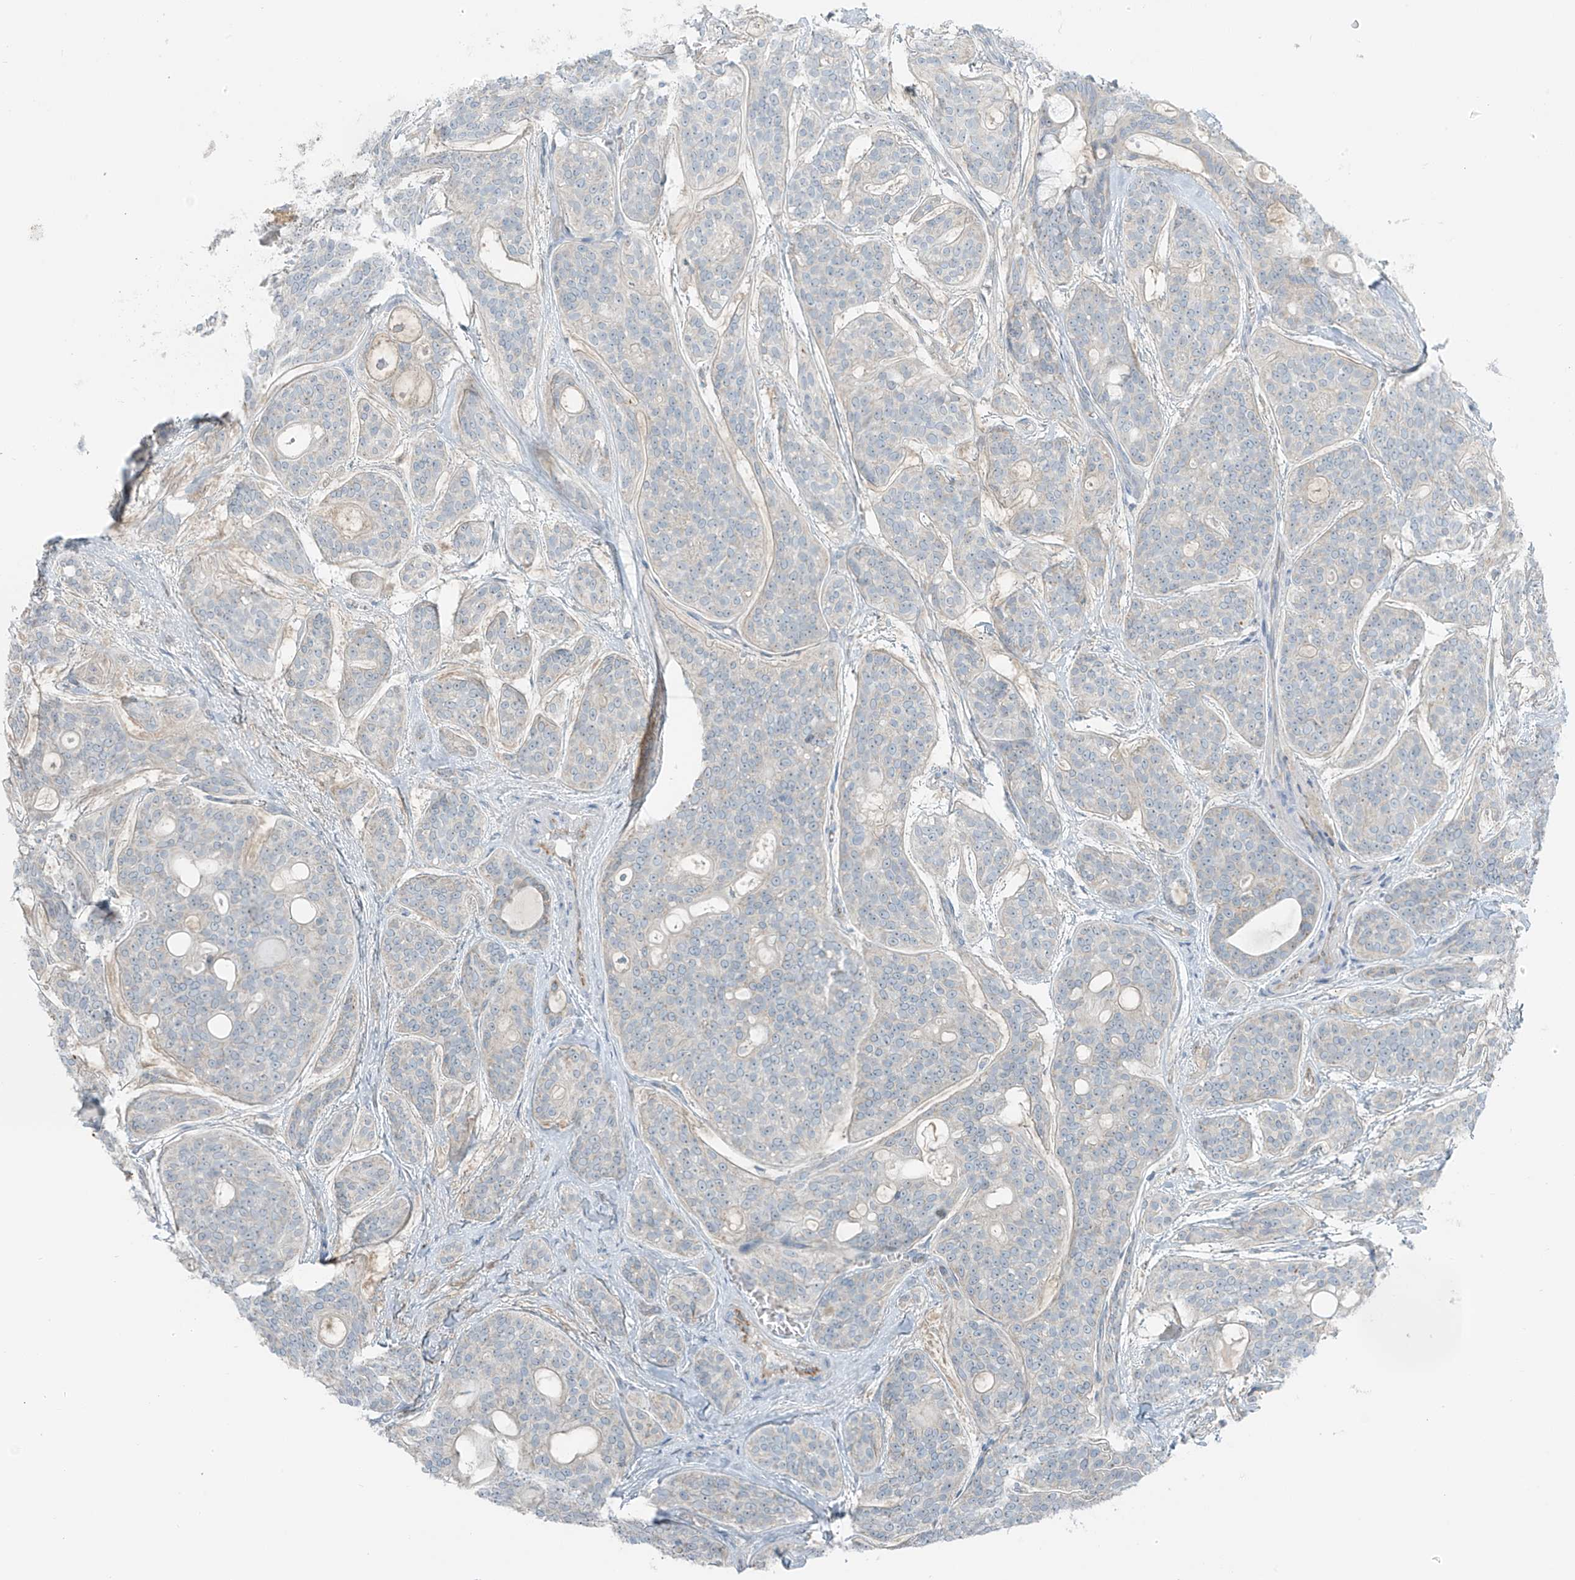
{"staining": {"intensity": "negative", "quantity": "none", "location": "none"}, "tissue": "head and neck cancer", "cell_type": "Tumor cells", "image_type": "cancer", "snomed": [{"axis": "morphology", "description": "Adenocarcinoma, NOS"}, {"axis": "topography", "description": "Head-Neck"}], "caption": "Head and neck cancer (adenocarcinoma) was stained to show a protein in brown. There is no significant staining in tumor cells.", "gene": "FAM131C", "patient": {"sex": "male", "age": 66}}